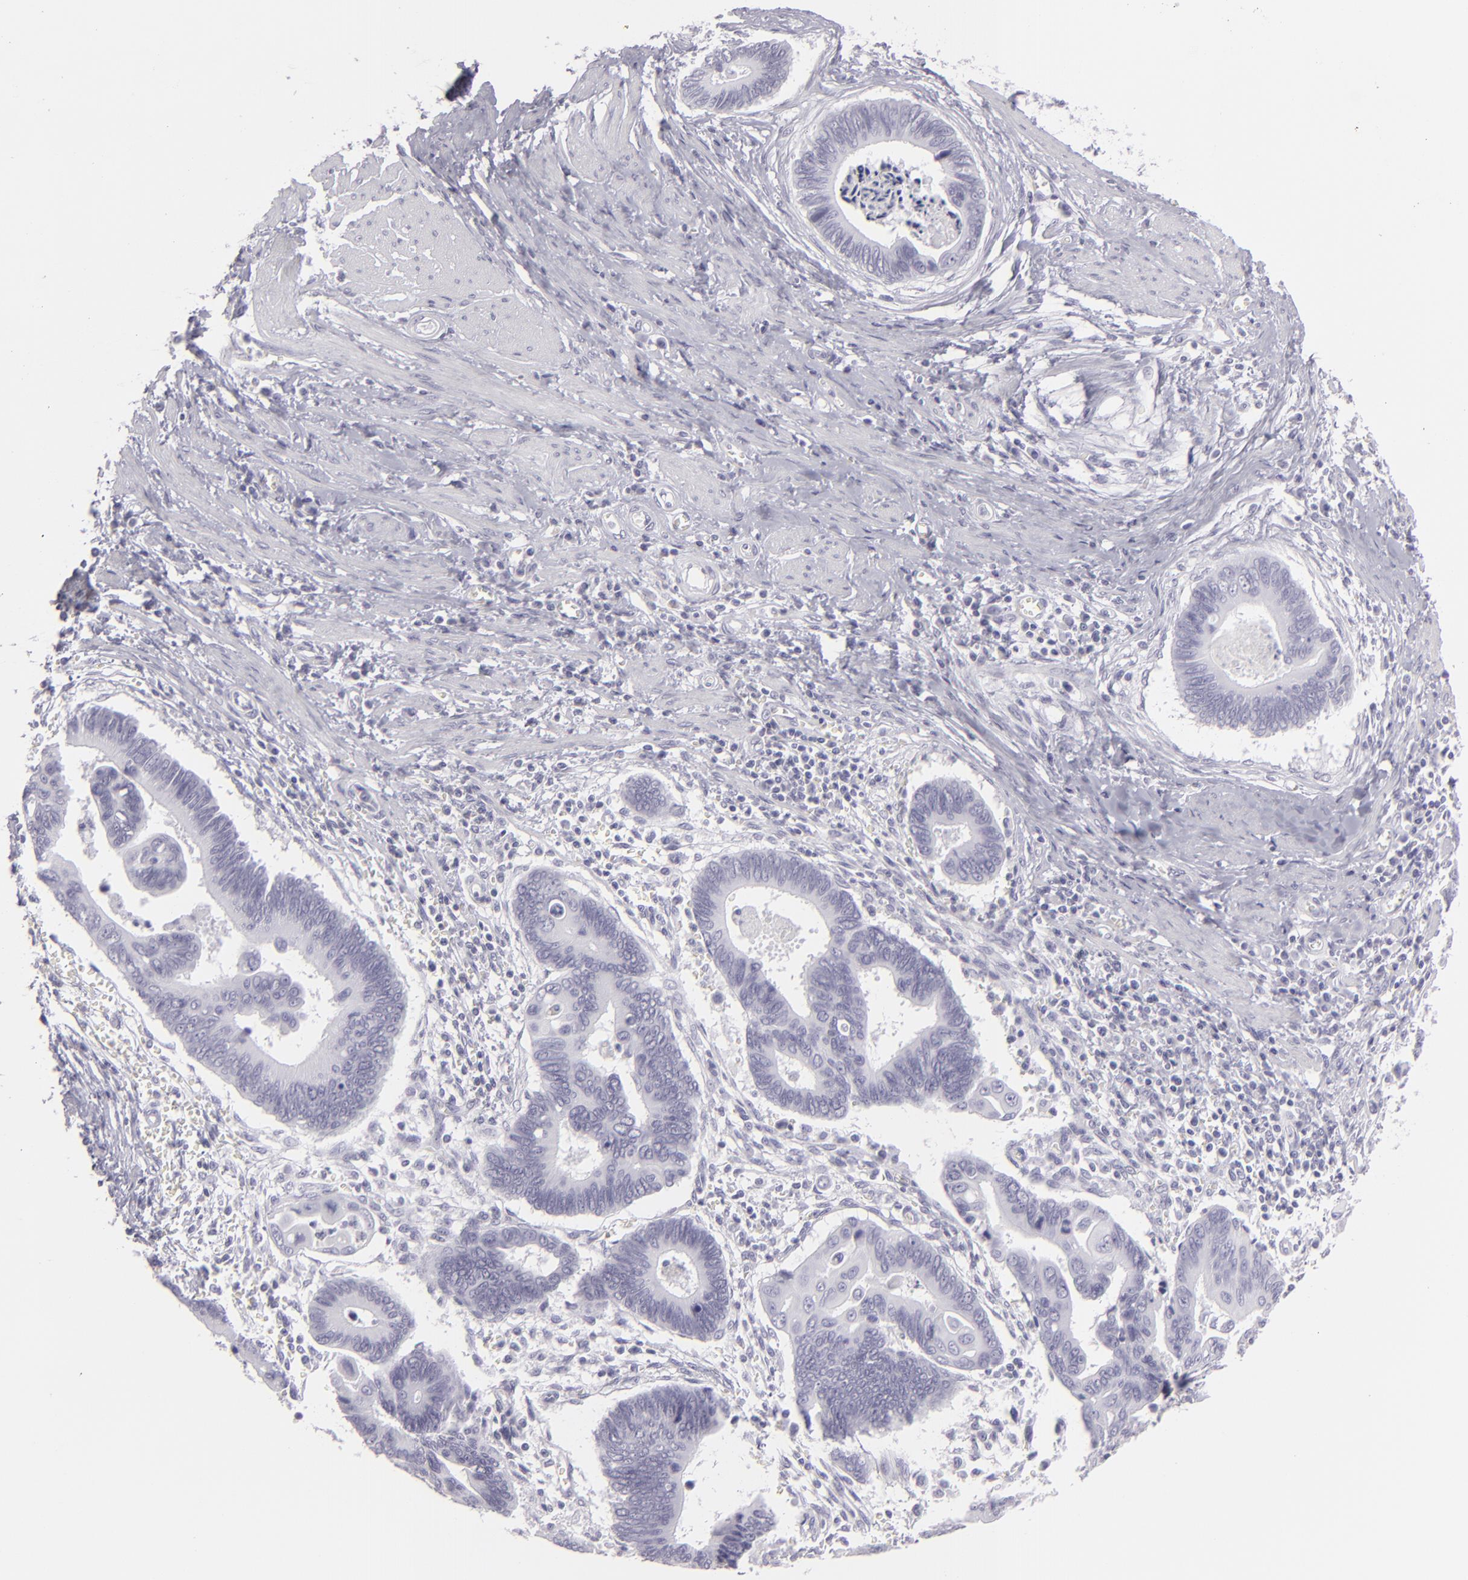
{"staining": {"intensity": "negative", "quantity": "none", "location": "none"}, "tissue": "pancreatic cancer", "cell_type": "Tumor cells", "image_type": "cancer", "snomed": [{"axis": "morphology", "description": "Adenocarcinoma, NOS"}, {"axis": "topography", "description": "Pancreas"}], "caption": "Protein analysis of adenocarcinoma (pancreatic) exhibits no significant staining in tumor cells.", "gene": "FLG", "patient": {"sex": "female", "age": 70}}